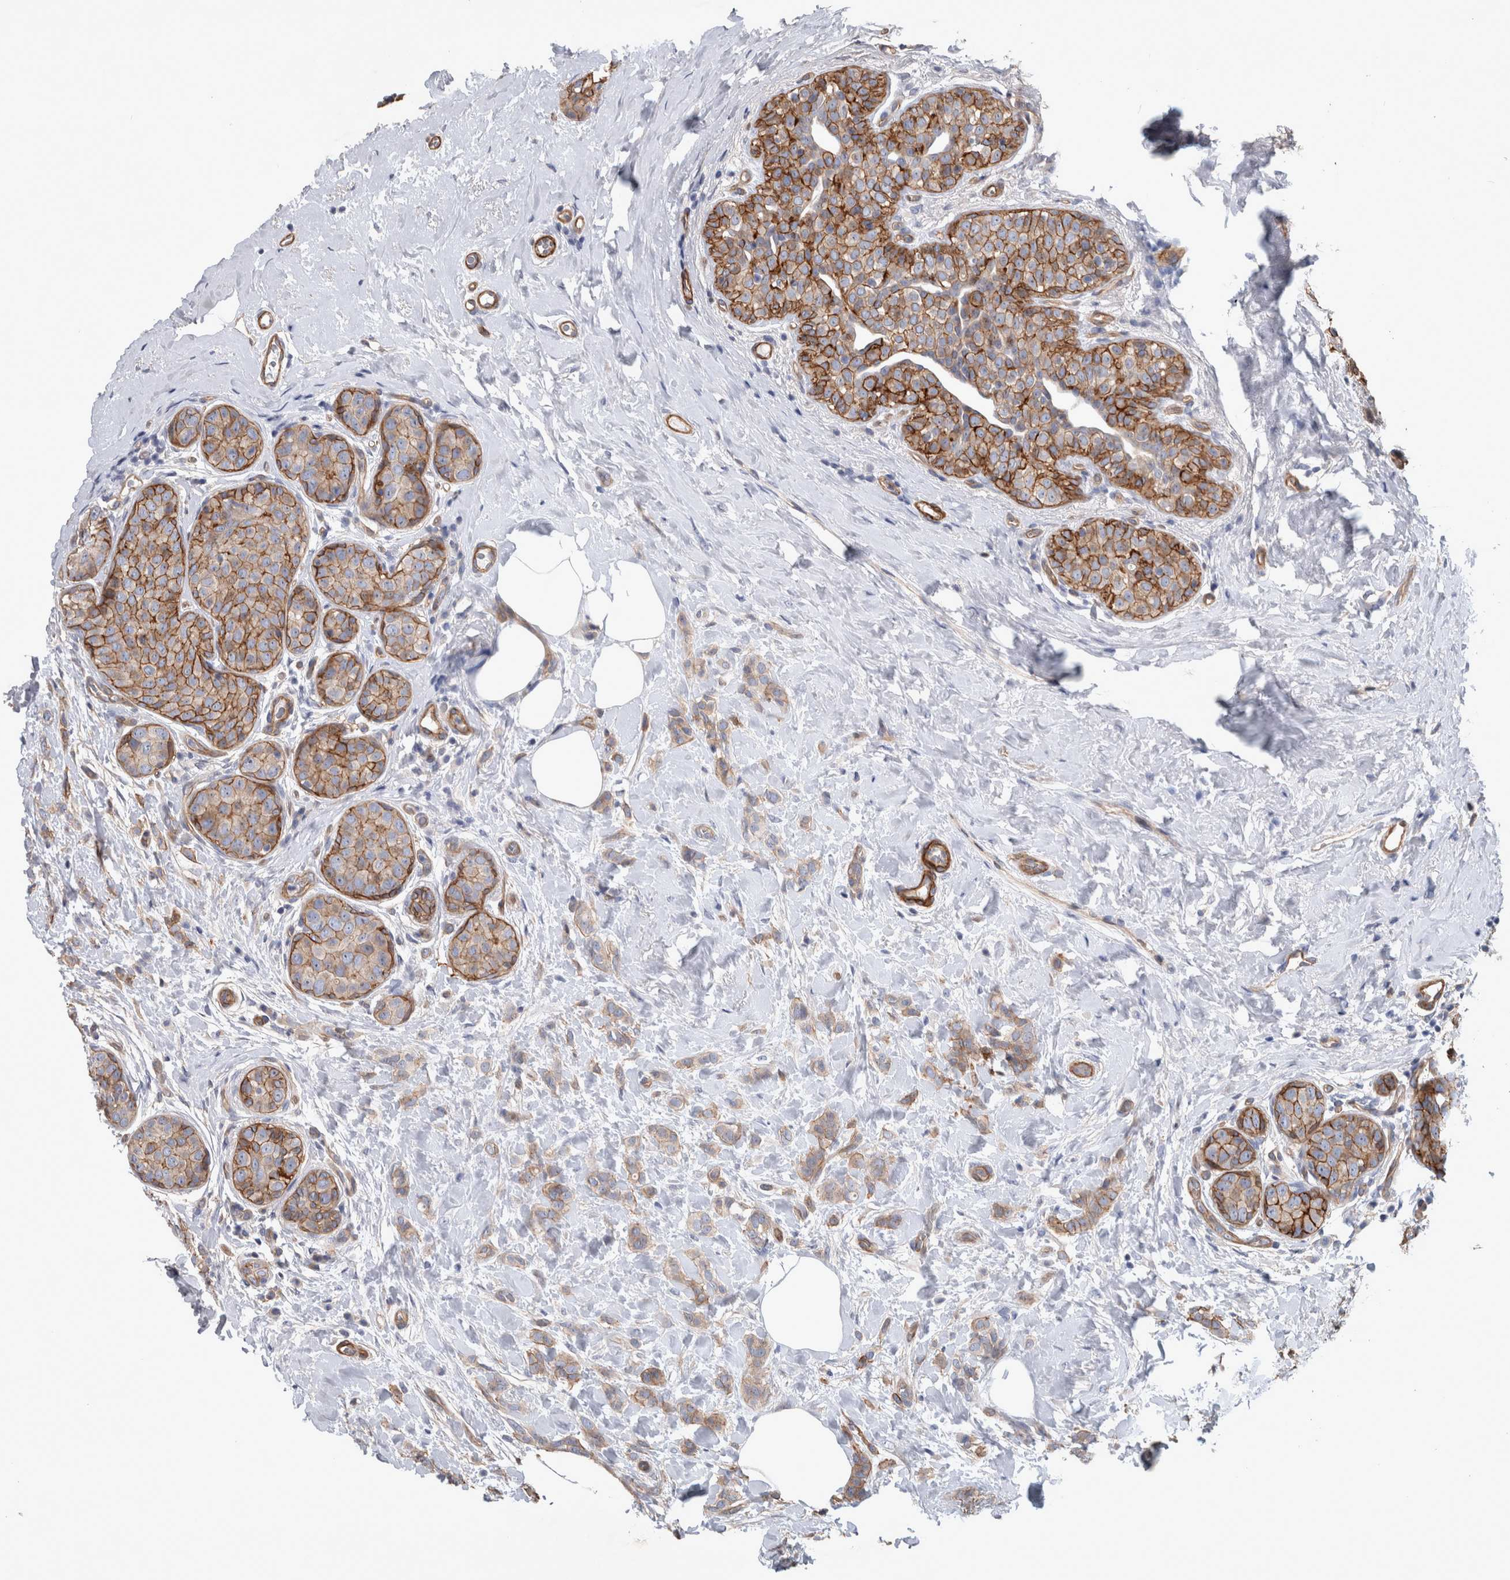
{"staining": {"intensity": "moderate", "quantity": ">75%", "location": "cytoplasmic/membranous"}, "tissue": "breast cancer", "cell_type": "Tumor cells", "image_type": "cancer", "snomed": [{"axis": "morphology", "description": "Lobular carcinoma, in situ"}, {"axis": "morphology", "description": "Lobular carcinoma"}, {"axis": "topography", "description": "Breast"}], "caption": "Breast cancer (lobular carcinoma) stained with a brown dye displays moderate cytoplasmic/membranous positive expression in approximately >75% of tumor cells.", "gene": "BCAM", "patient": {"sex": "female", "age": 41}}